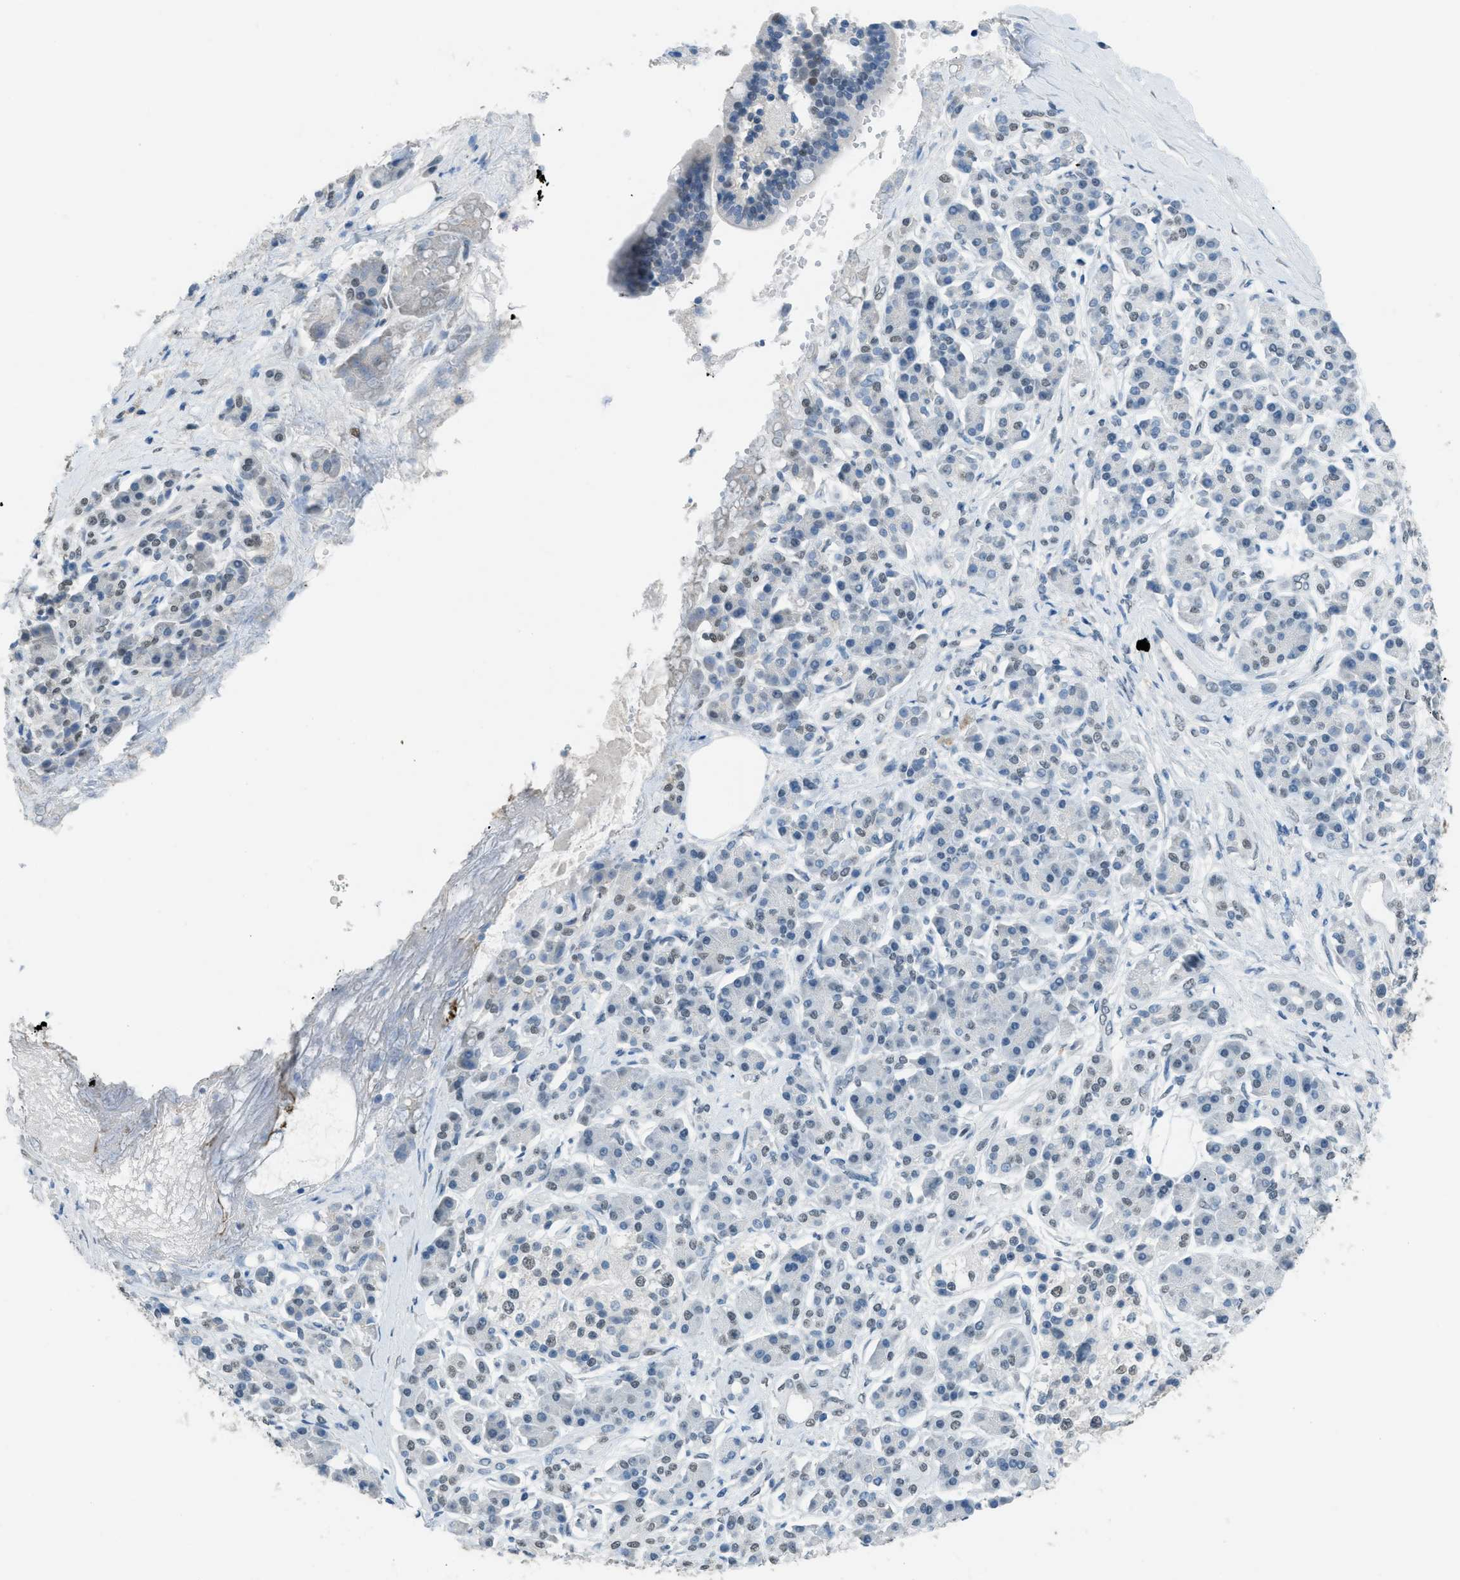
{"staining": {"intensity": "weak", "quantity": "<25%", "location": "nuclear"}, "tissue": "pancreatic cancer", "cell_type": "Tumor cells", "image_type": "cancer", "snomed": [{"axis": "morphology", "description": "Adenocarcinoma, NOS"}, {"axis": "topography", "description": "Pancreas"}], "caption": "Tumor cells are negative for brown protein staining in pancreatic adenocarcinoma.", "gene": "TTC13", "patient": {"sex": "female", "age": 56}}